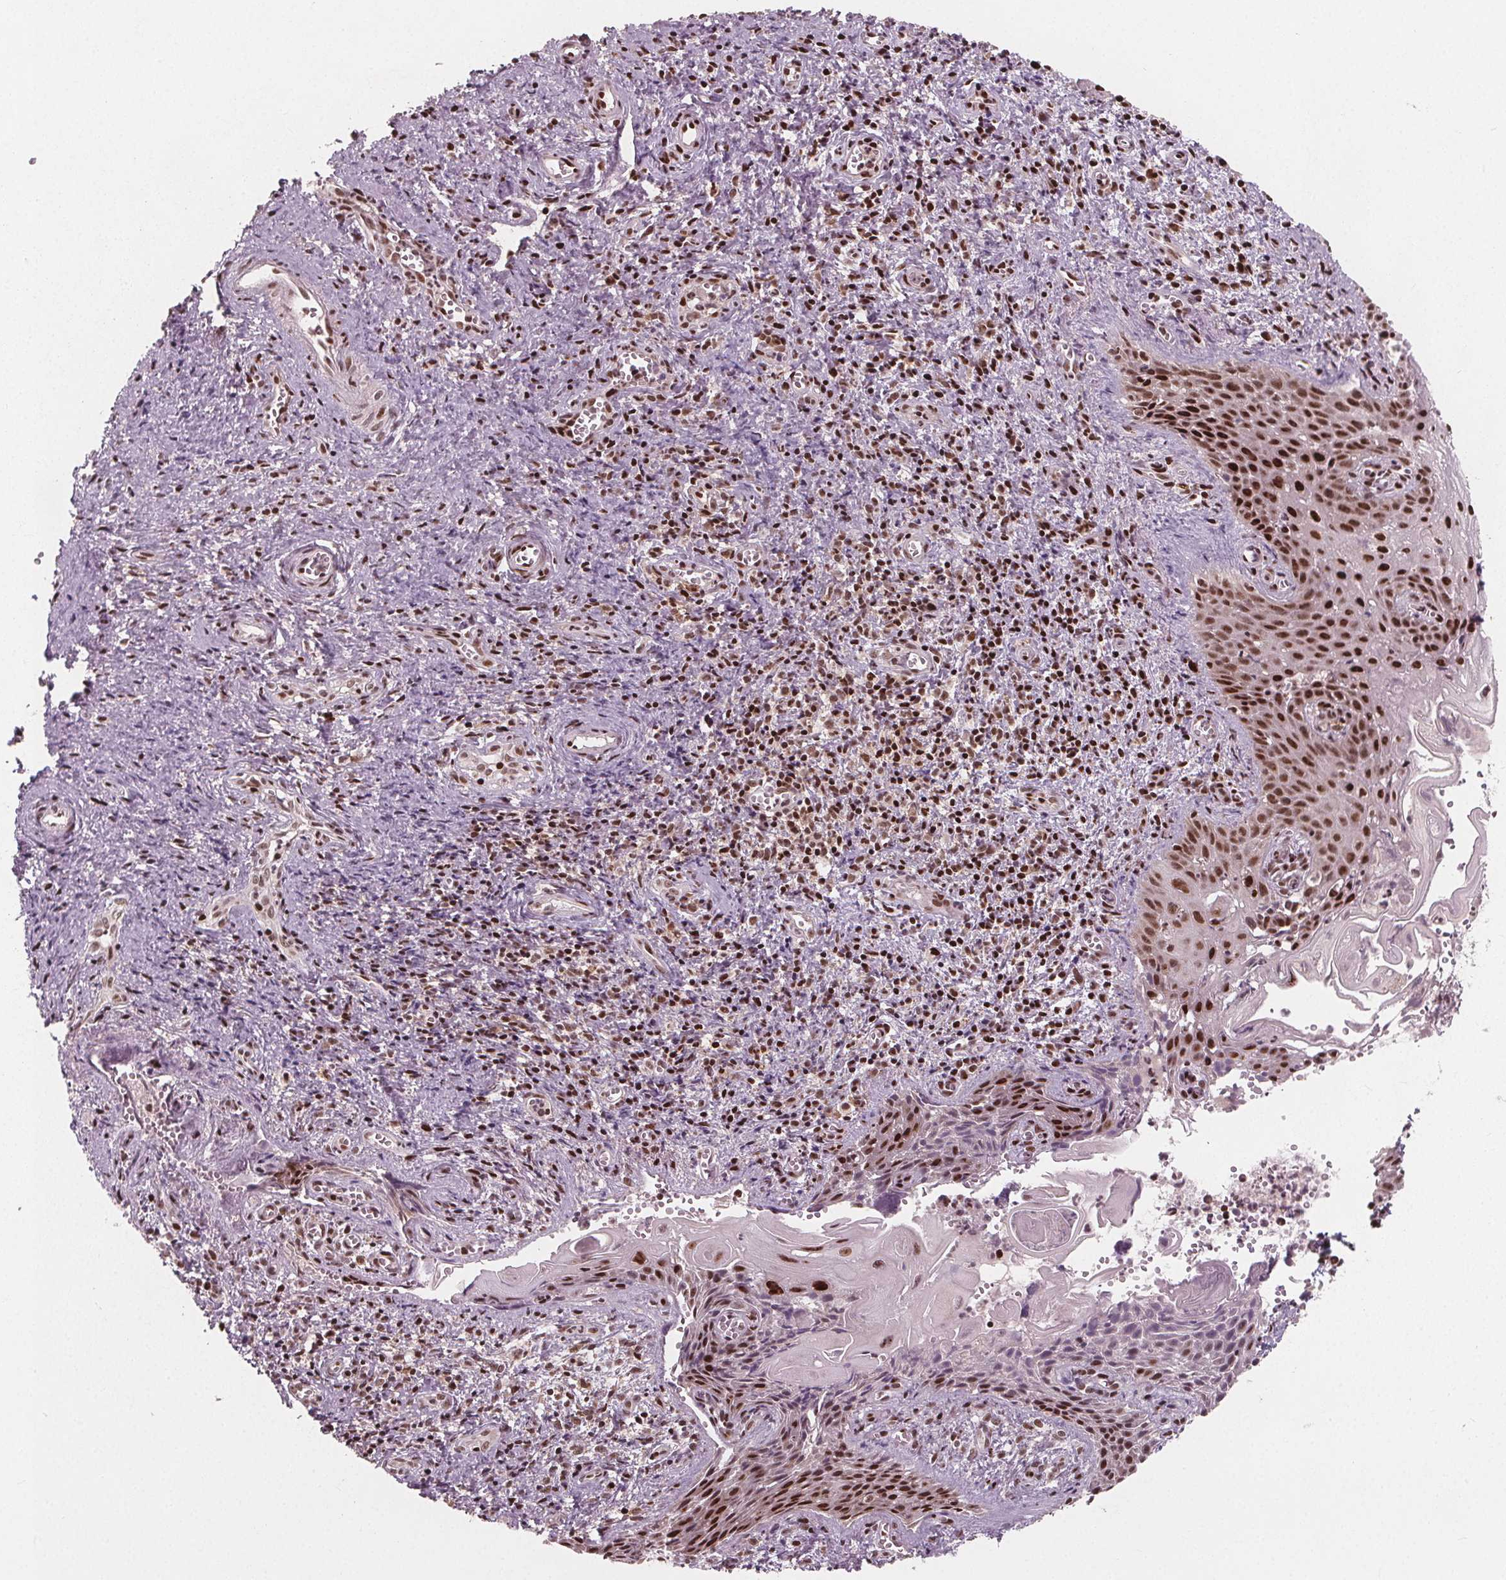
{"staining": {"intensity": "strong", "quantity": ">75%", "location": "nuclear"}, "tissue": "cervical cancer", "cell_type": "Tumor cells", "image_type": "cancer", "snomed": [{"axis": "morphology", "description": "Squamous cell carcinoma, NOS"}, {"axis": "topography", "description": "Cervix"}], "caption": "Protein staining of cervical cancer tissue exhibits strong nuclear staining in about >75% of tumor cells.", "gene": "SNRNP35", "patient": {"sex": "female", "age": 30}}